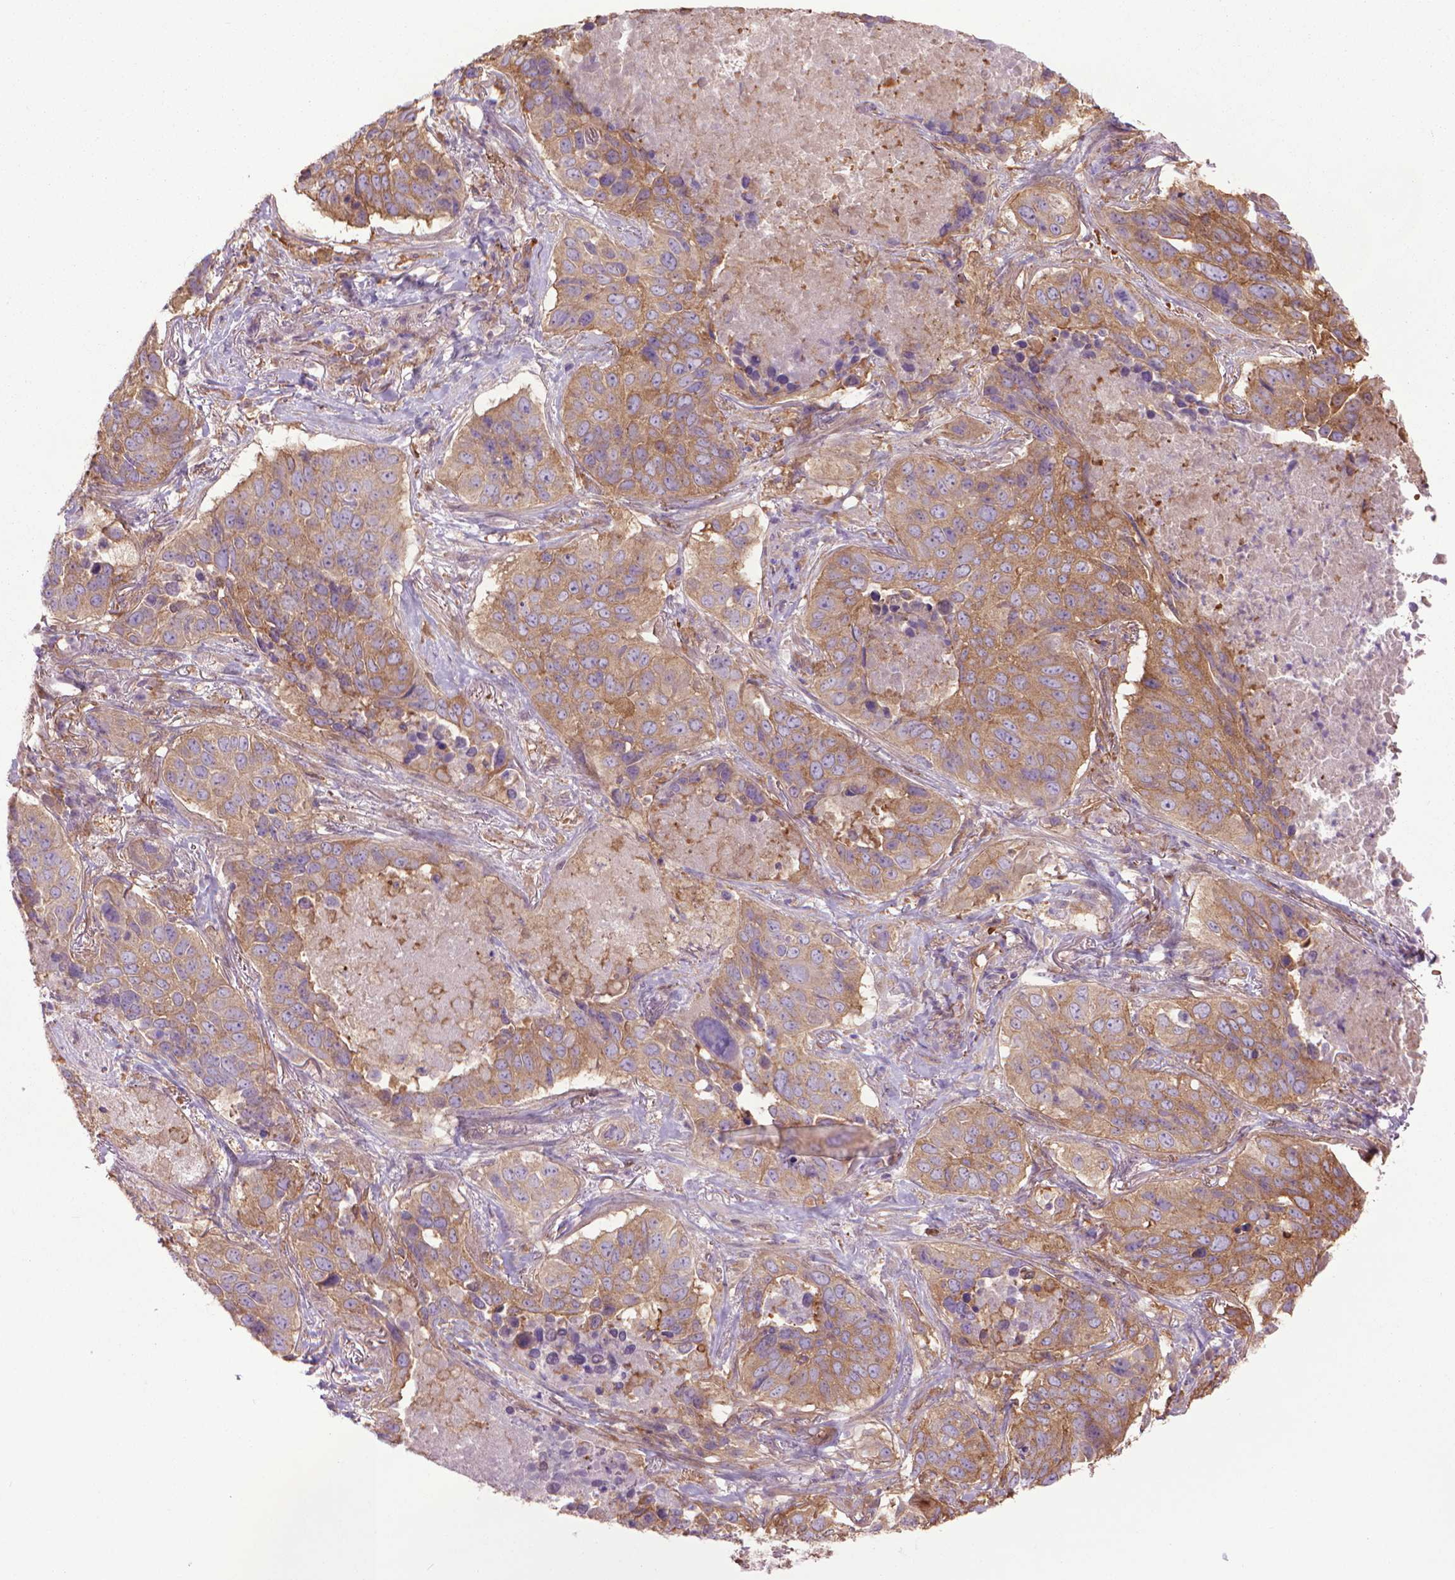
{"staining": {"intensity": "weak", "quantity": ">75%", "location": "cytoplasmic/membranous"}, "tissue": "lung cancer", "cell_type": "Tumor cells", "image_type": "cancer", "snomed": [{"axis": "morphology", "description": "Normal tissue, NOS"}, {"axis": "morphology", "description": "Squamous cell carcinoma, NOS"}, {"axis": "topography", "description": "Bronchus"}, {"axis": "topography", "description": "Lung"}], "caption": "About >75% of tumor cells in human lung cancer demonstrate weak cytoplasmic/membranous protein positivity as visualized by brown immunohistochemical staining.", "gene": "CORO1B", "patient": {"sex": "male", "age": 64}}